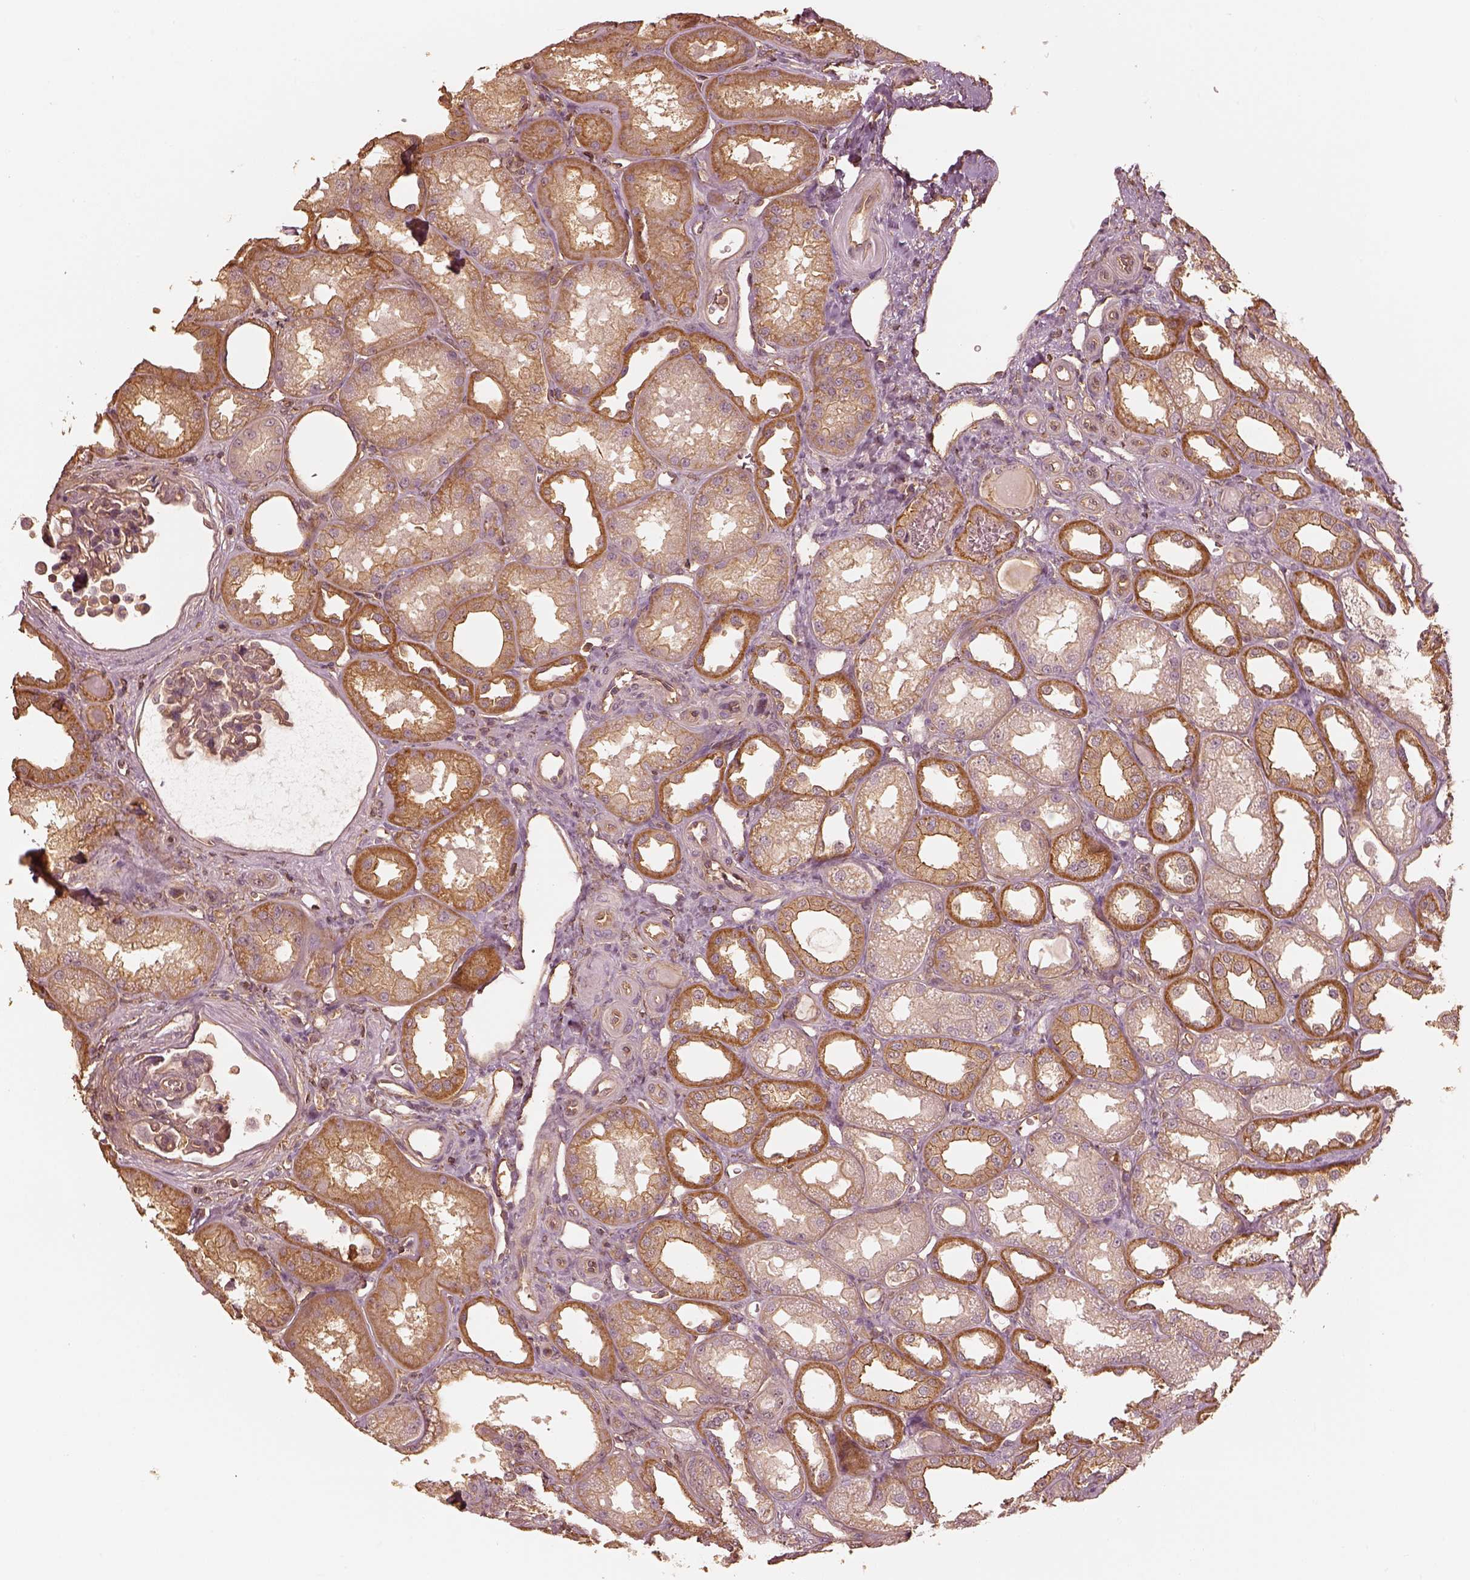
{"staining": {"intensity": "moderate", "quantity": "<25%", "location": "cytoplasmic/membranous"}, "tissue": "kidney", "cell_type": "Cells in glomeruli", "image_type": "normal", "snomed": [{"axis": "morphology", "description": "Normal tissue, NOS"}, {"axis": "topography", "description": "Kidney"}], "caption": "Unremarkable kidney was stained to show a protein in brown. There is low levels of moderate cytoplasmic/membranous expression in approximately <25% of cells in glomeruli.", "gene": "WDR7", "patient": {"sex": "male", "age": 61}}